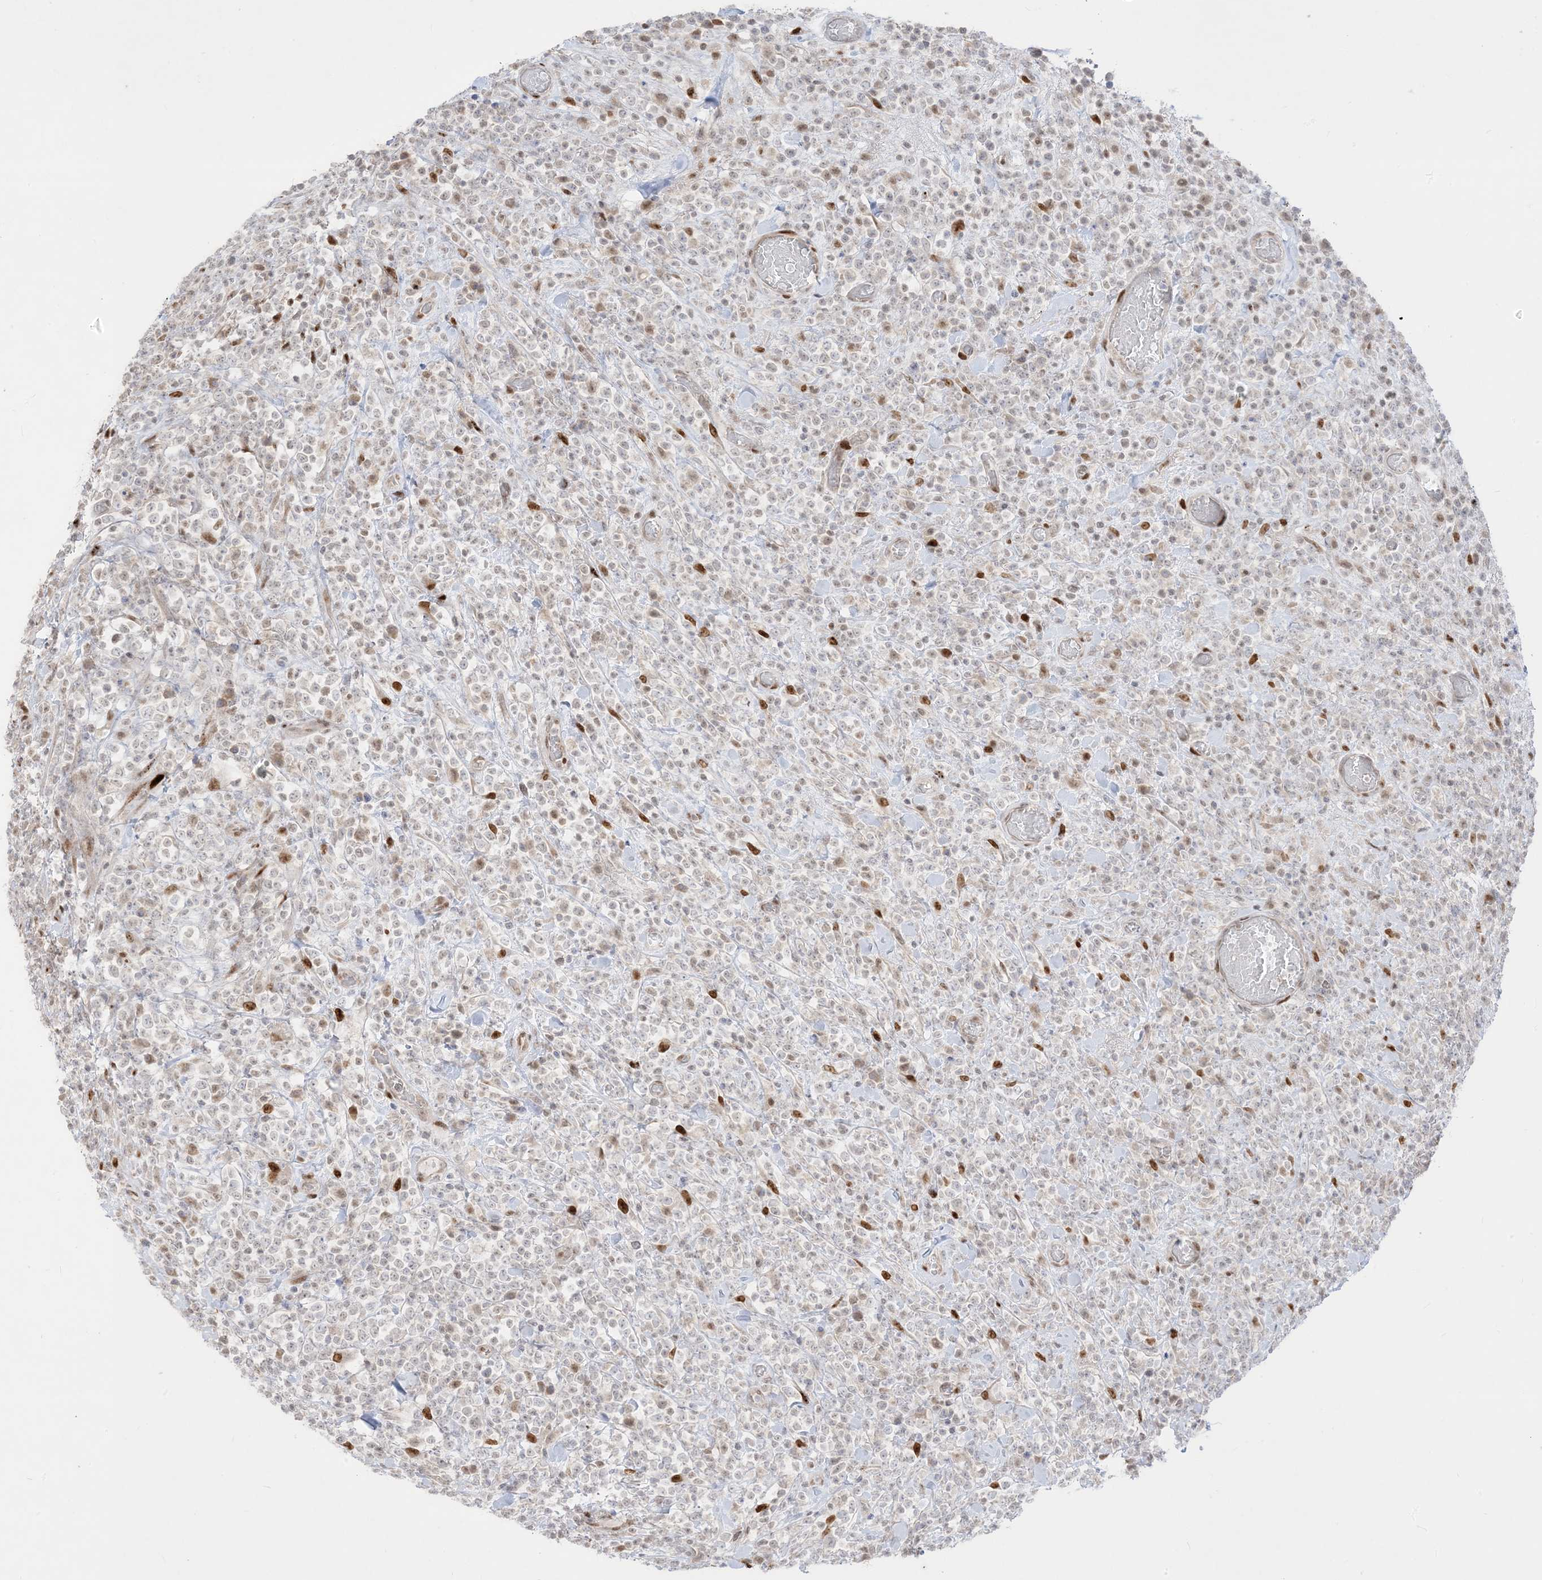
{"staining": {"intensity": "negative", "quantity": "none", "location": "none"}, "tissue": "lymphoma", "cell_type": "Tumor cells", "image_type": "cancer", "snomed": [{"axis": "morphology", "description": "Malignant lymphoma, non-Hodgkin's type, High grade"}, {"axis": "topography", "description": "Colon"}], "caption": "An immunohistochemistry (IHC) photomicrograph of malignant lymphoma, non-Hodgkin's type (high-grade) is shown. There is no staining in tumor cells of malignant lymphoma, non-Hodgkin's type (high-grade).", "gene": "BHLHE40", "patient": {"sex": "female", "age": 53}}